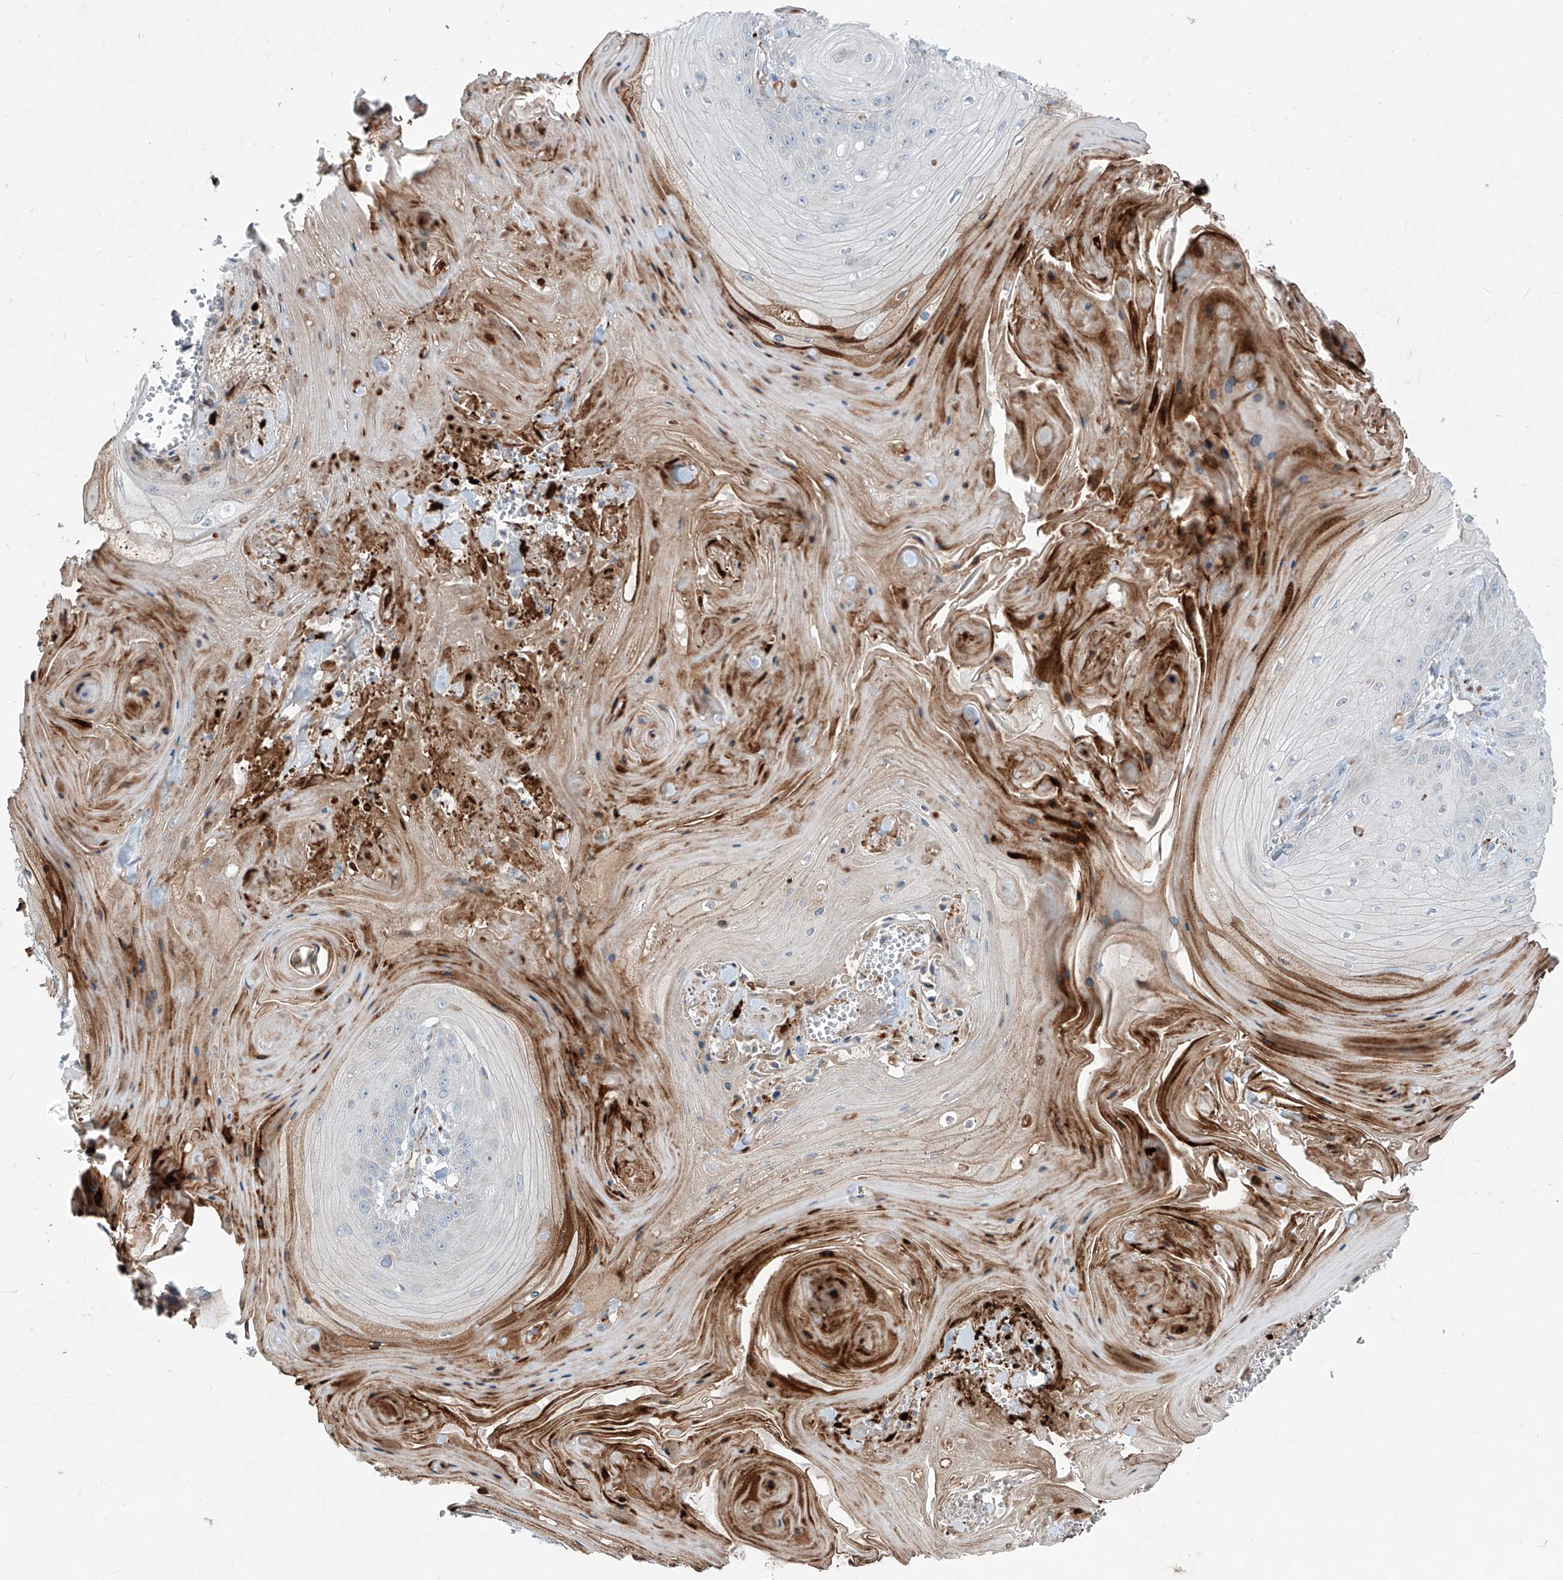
{"staining": {"intensity": "negative", "quantity": "none", "location": "none"}, "tissue": "skin cancer", "cell_type": "Tumor cells", "image_type": "cancer", "snomed": [{"axis": "morphology", "description": "Squamous cell carcinoma, NOS"}, {"axis": "topography", "description": "Skin"}], "caption": "Histopathology image shows no significant protein expression in tumor cells of squamous cell carcinoma (skin).", "gene": "CDH5", "patient": {"sex": "male", "age": 74}}